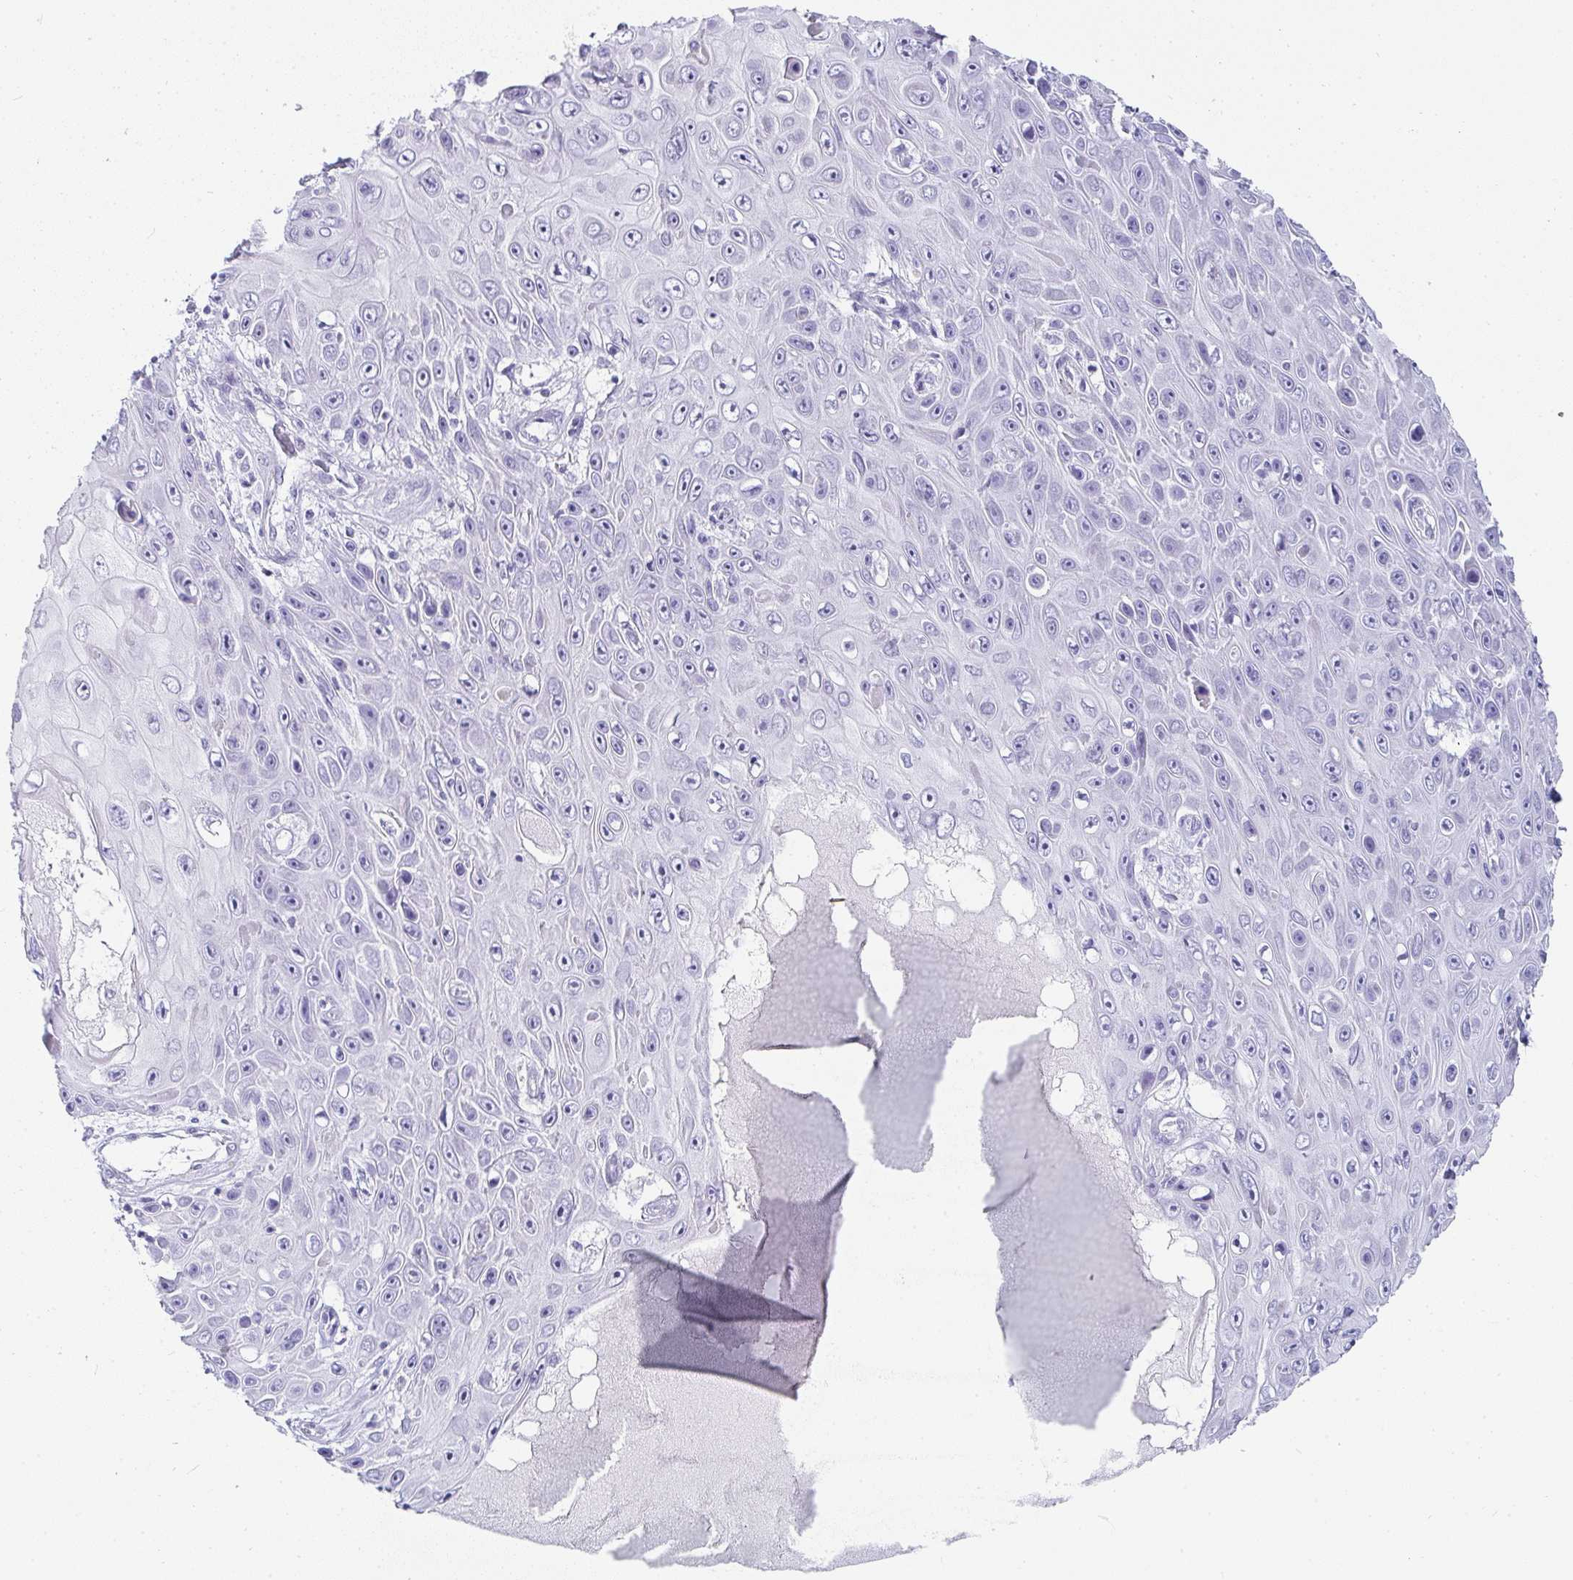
{"staining": {"intensity": "negative", "quantity": "none", "location": "none"}, "tissue": "skin cancer", "cell_type": "Tumor cells", "image_type": "cancer", "snomed": [{"axis": "morphology", "description": "Squamous cell carcinoma, NOS"}, {"axis": "topography", "description": "Skin"}], "caption": "Micrograph shows no protein positivity in tumor cells of skin squamous cell carcinoma tissue.", "gene": "PRND", "patient": {"sex": "male", "age": 82}}